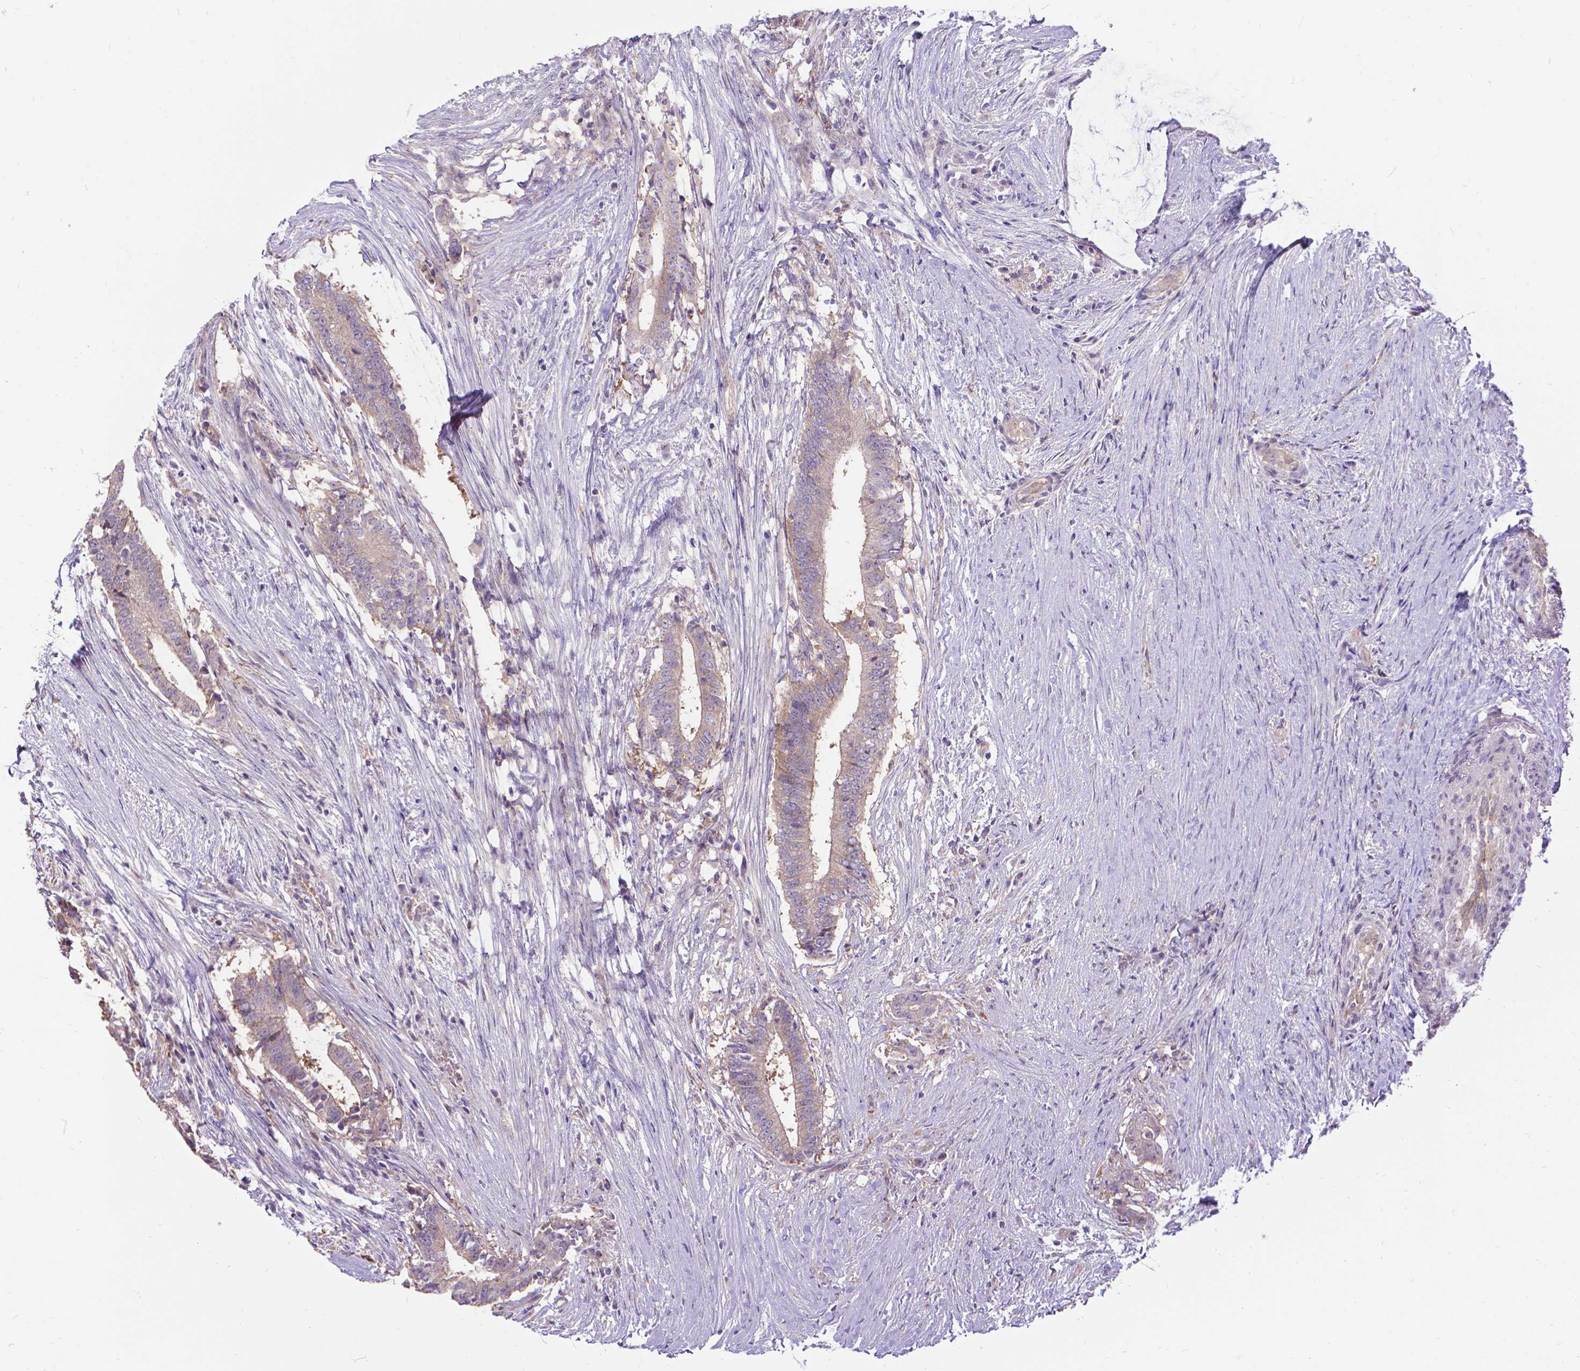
{"staining": {"intensity": "weak", "quantity": "25%-75%", "location": "cytoplasmic/membranous"}, "tissue": "colorectal cancer", "cell_type": "Tumor cells", "image_type": "cancer", "snomed": [{"axis": "morphology", "description": "Adenocarcinoma, NOS"}, {"axis": "topography", "description": "Colon"}], "caption": "Adenocarcinoma (colorectal) was stained to show a protein in brown. There is low levels of weak cytoplasmic/membranous positivity in about 25%-75% of tumor cells. (IHC, brightfield microscopy, high magnification).", "gene": "CFAP299", "patient": {"sex": "female", "age": 43}}